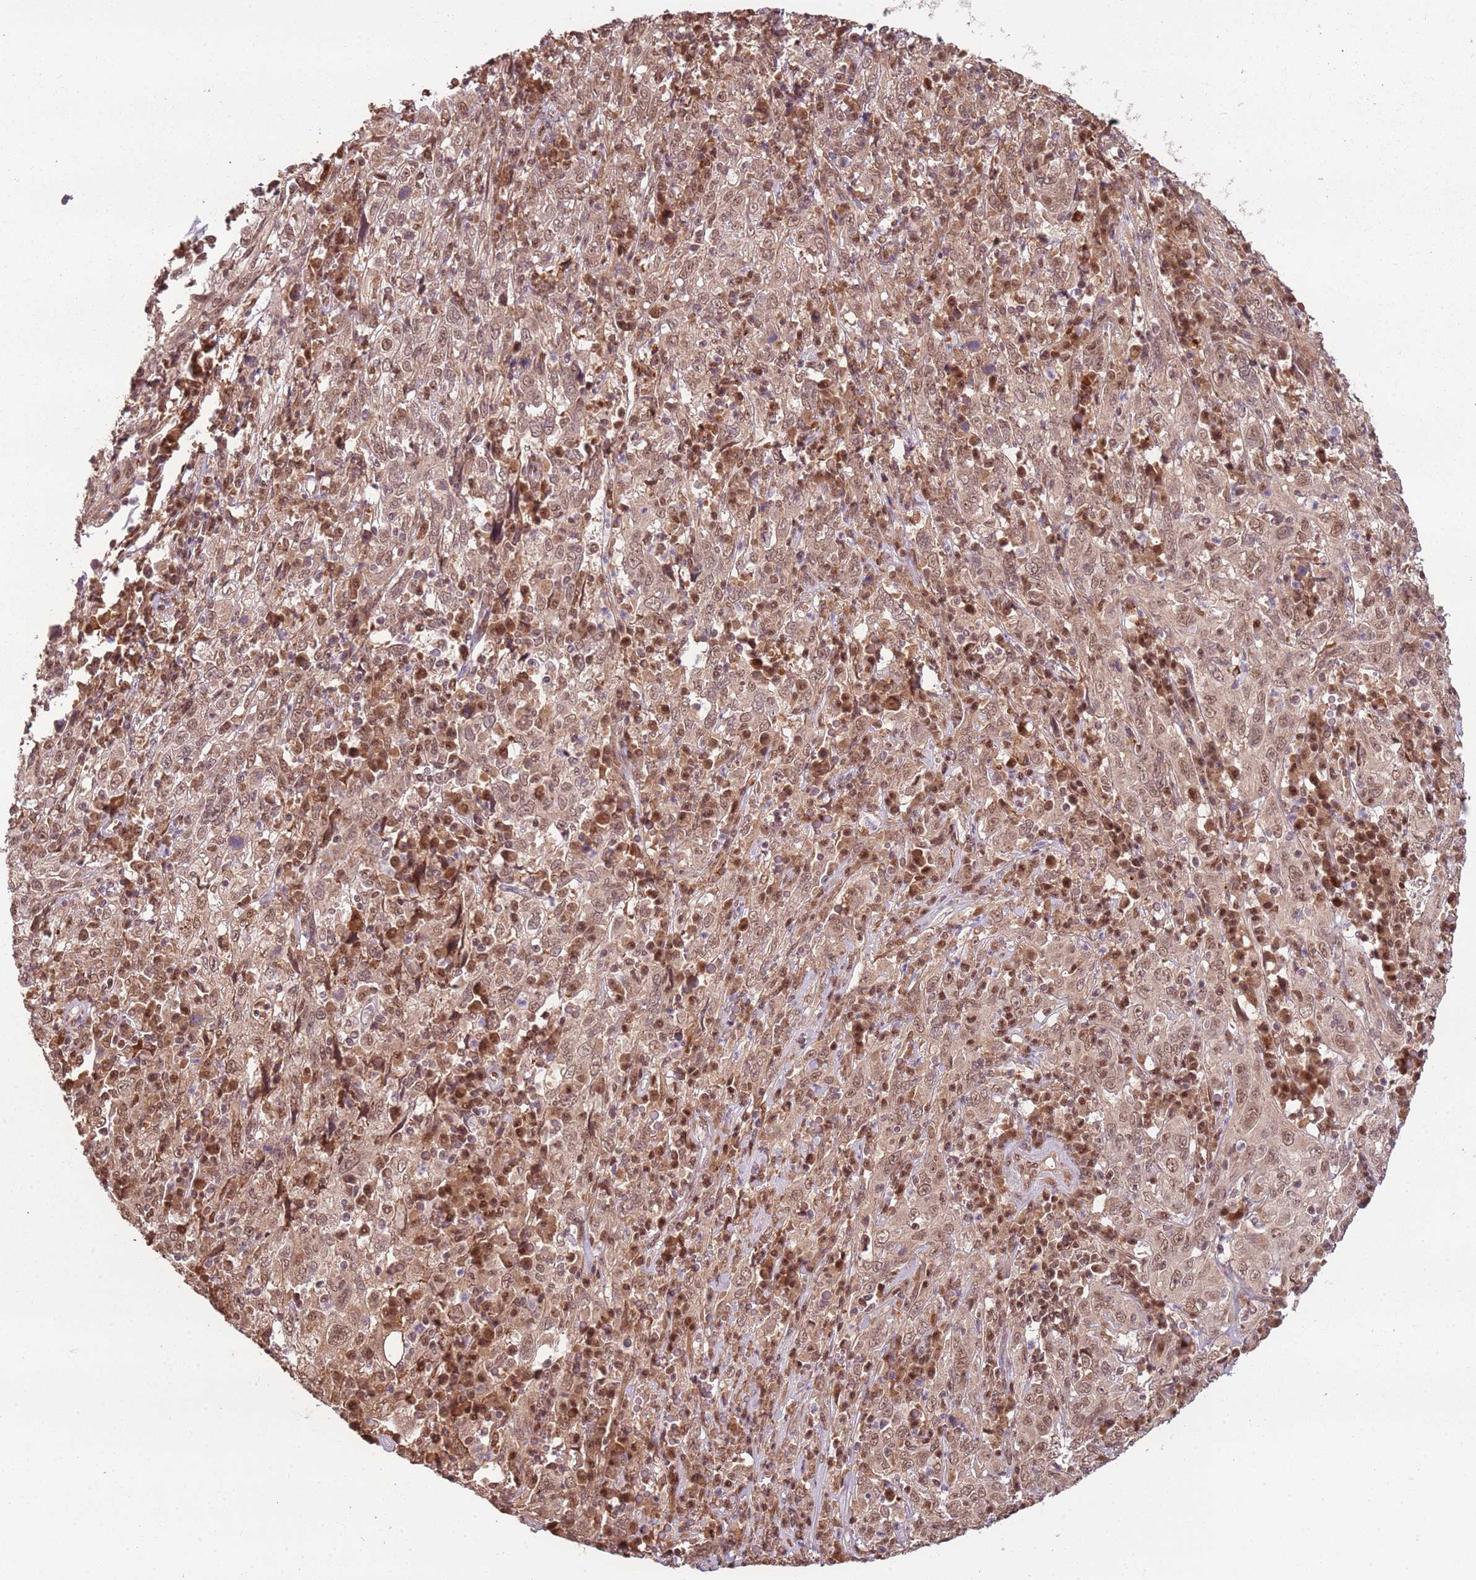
{"staining": {"intensity": "moderate", "quantity": ">75%", "location": "nuclear"}, "tissue": "cervical cancer", "cell_type": "Tumor cells", "image_type": "cancer", "snomed": [{"axis": "morphology", "description": "Squamous cell carcinoma, NOS"}, {"axis": "topography", "description": "Cervix"}], "caption": "Immunohistochemical staining of human squamous cell carcinoma (cervical) displays medium levels of moderate nuclear staining in approximately >75% of tumor cells.", "gene": "POLR3H", "patient": {"sex": "female", "age": 46}}